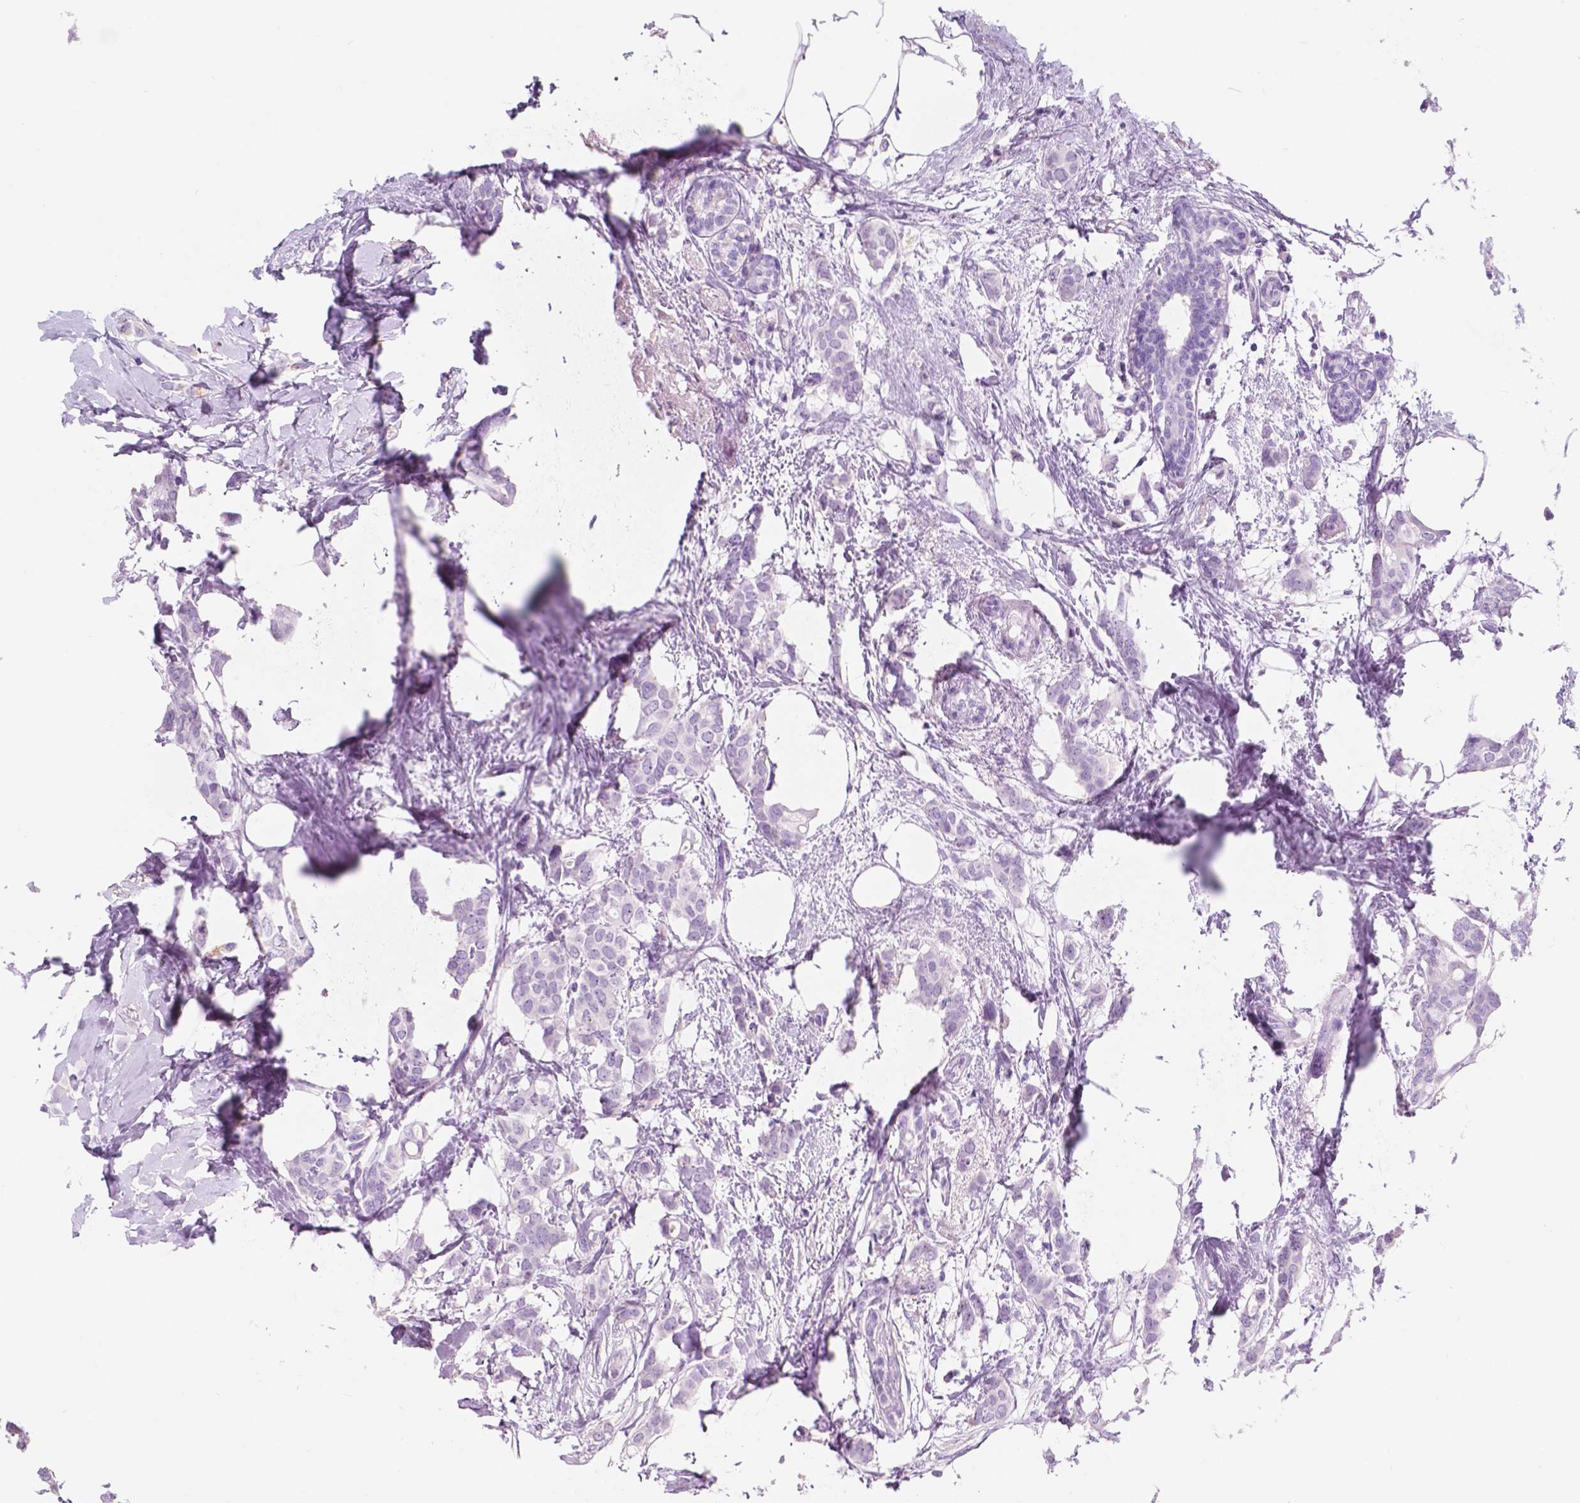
{"staining": {"intensity": "negative", "quantity": "none", "location": "none"}, "tissue": "breast cancer", "cell_type": "Tumor cells", "image_type": "cancer", "snomed": [{"axis": "morphology", "description": "Duct carcinoma"}, {"axis": "topography", "description": "Breast"}], "caption": "Immunohistochemistry (IHC) histopathology image of neoplastic tissue: intraductal carcinoma (breast) stained with DAB shows no significant protein positivity in tumor cells. (Brightfield microscopy of DAB (3,3'-diaminobenzidine) IHC at high magnification).", "gene": "CUZD1", "patient": {"sex": "female", "age": 62}}